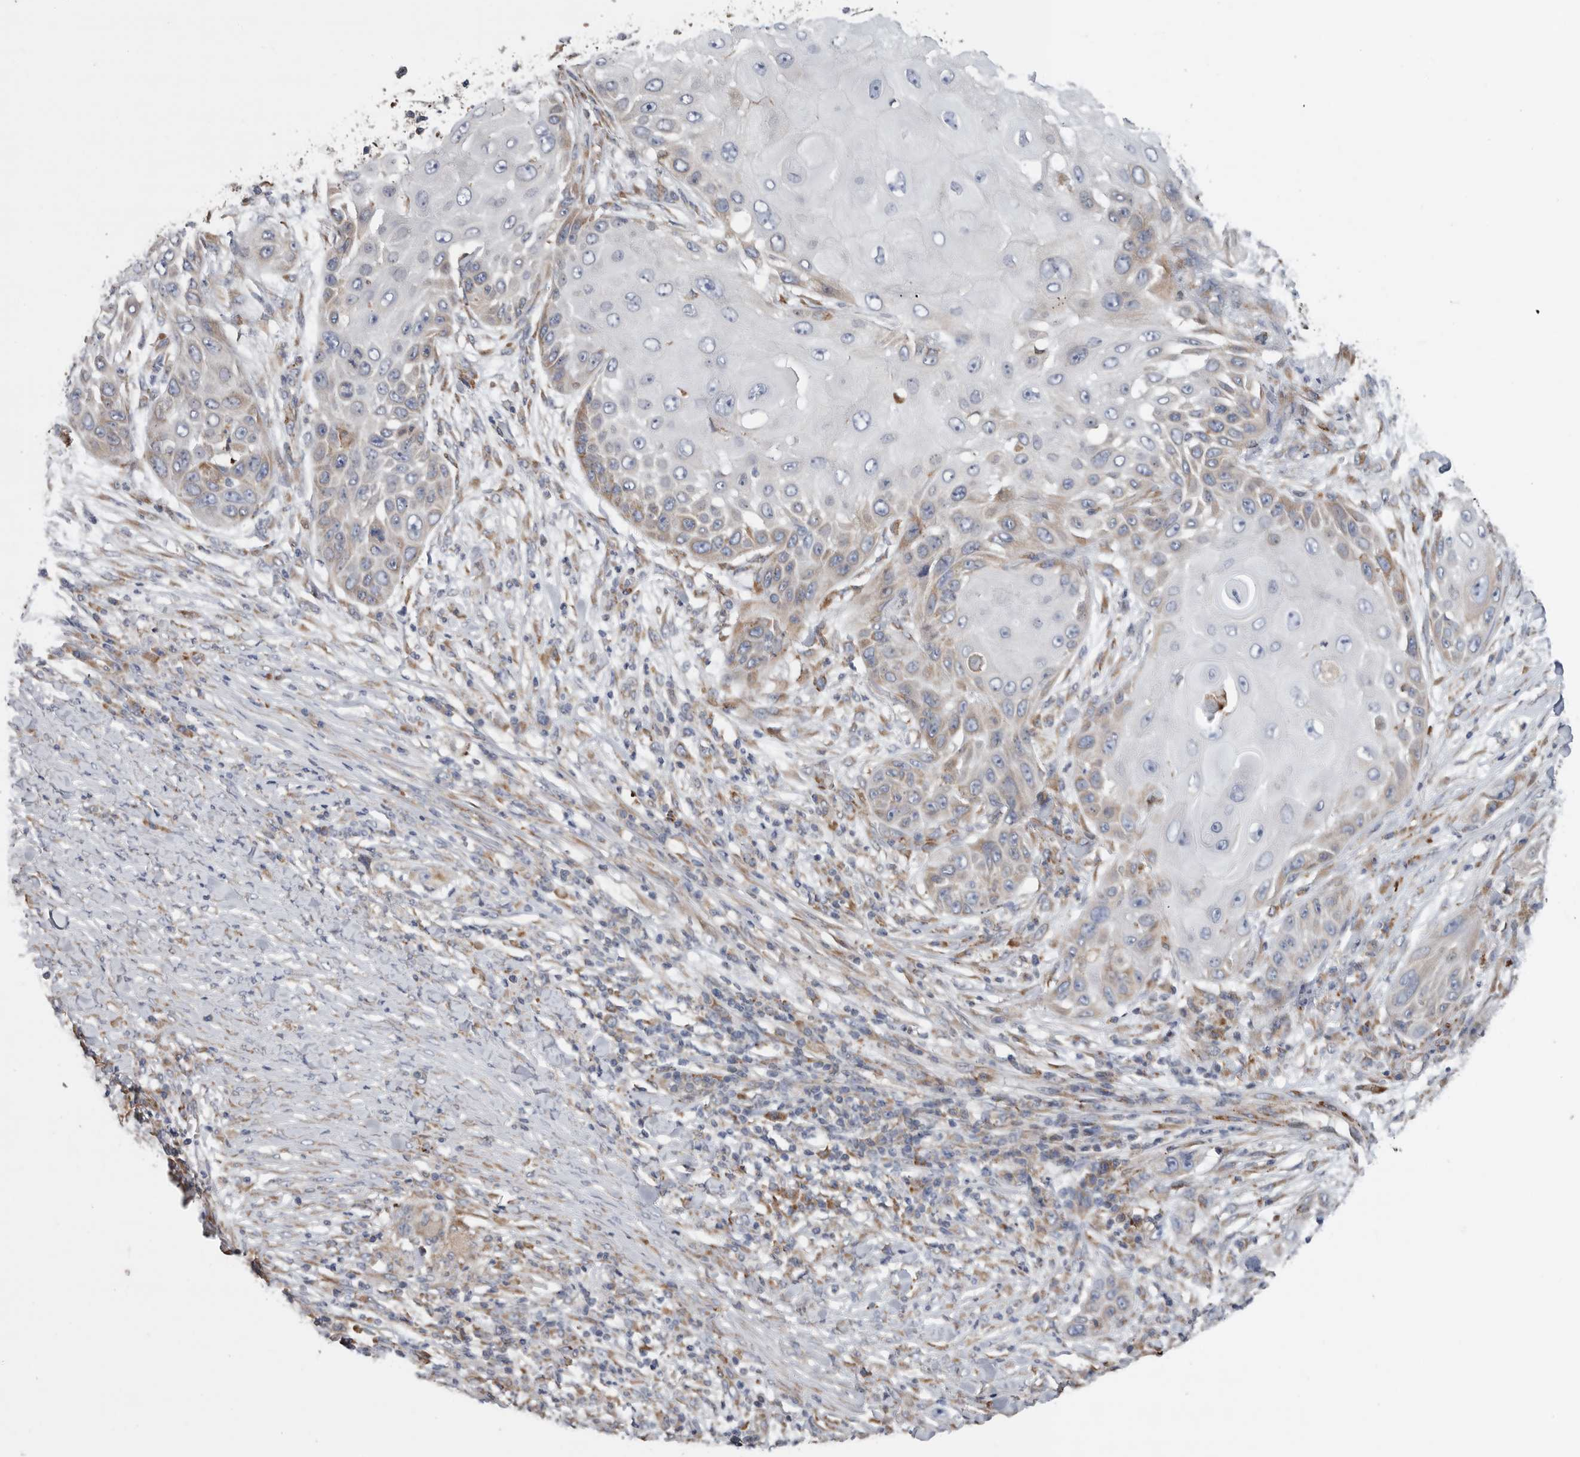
{"staining": {"intensity": "weak", "quantity": "25%-75%", "location": "cytoplasmic/membranous"}, "tissue": "skin cancer", "cell_type": "Tumor cells", "image_type": "cancer", "snomed": [{"axis": "morphology", "description": "Squamous cell carcinoma, NOS"}, {"axis": "topography", "description": "Skin"}], "caption": "Human skin cancer stained for a protein (brown) demonstrates weak cytoplasmic/membranous positive staining in approximately 25%-75% of tumor cells.", "gene": "GANAB", "patient": {"sex": "female", "age": 44}}